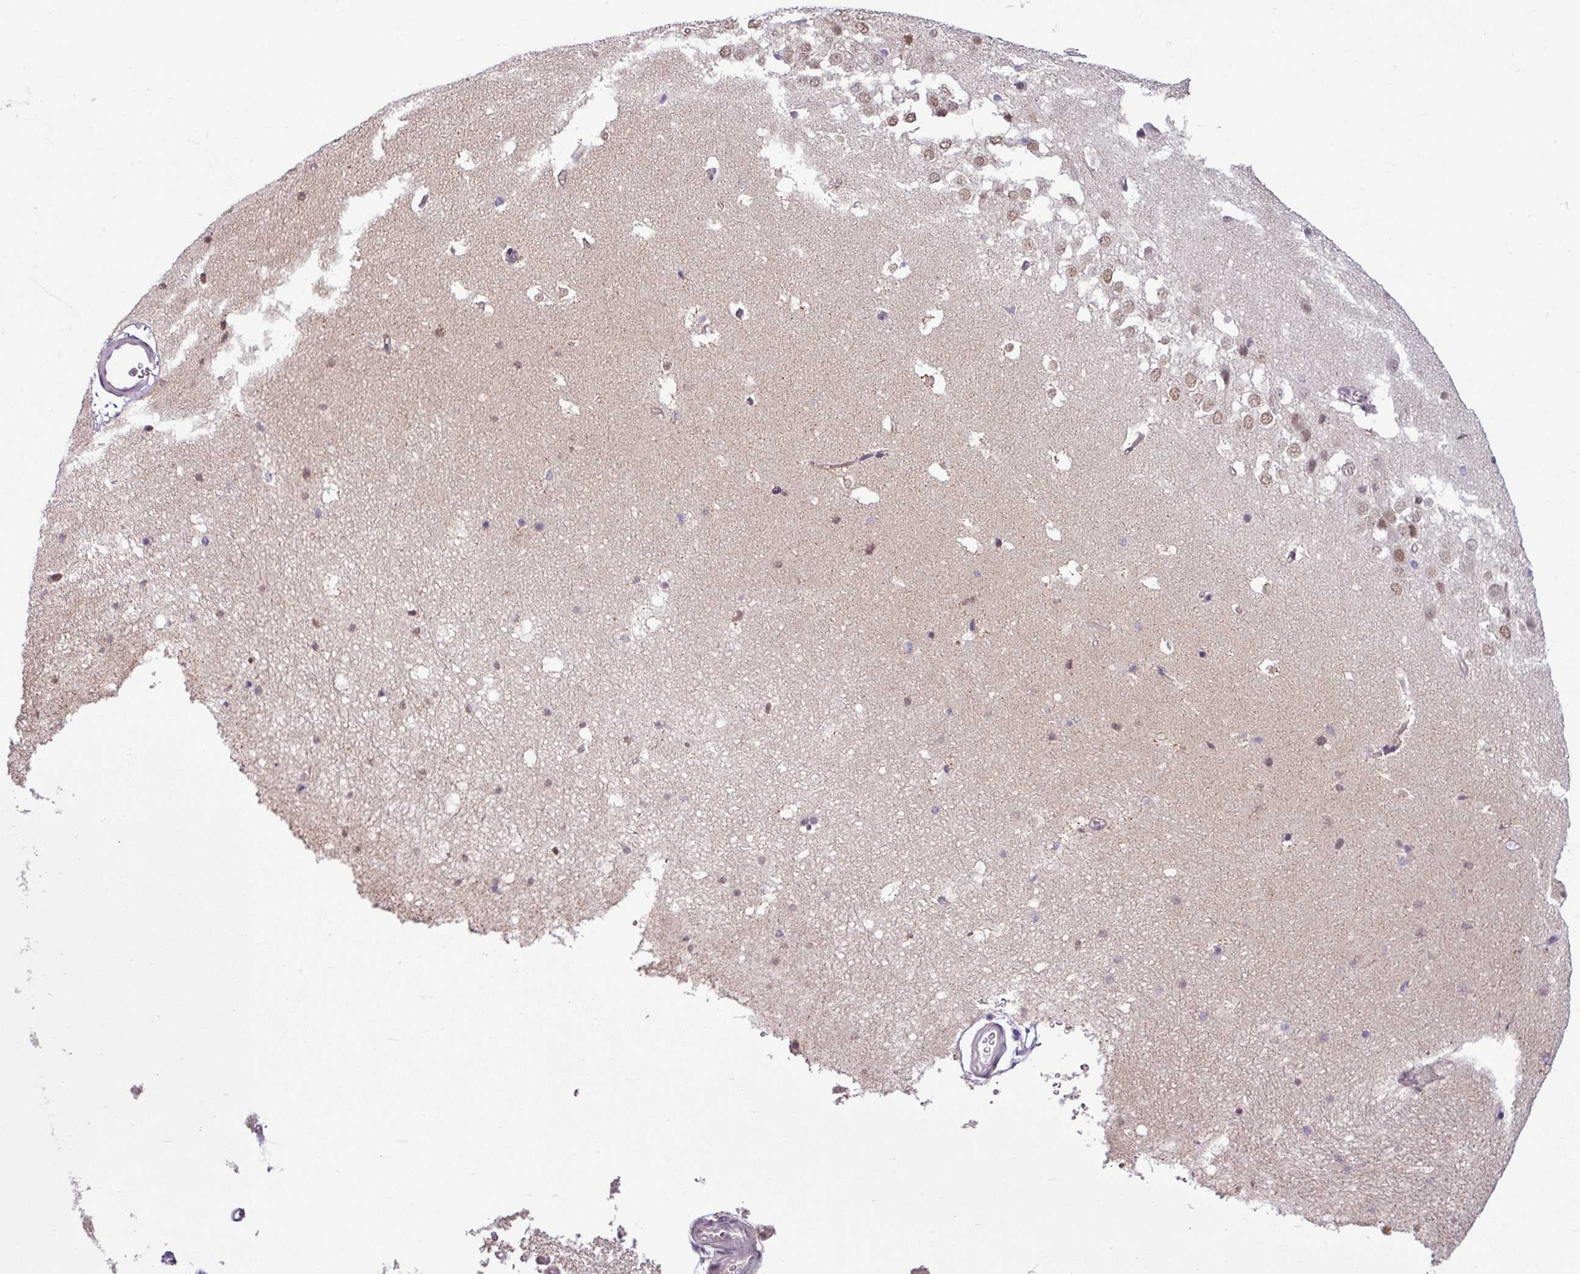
{"staining": {"intensity": "weak", "quantity": "<25%", "location": "nuclear"}, "tissue": "hippocampus", "cell_type": "Glial cells", "image_type": "normal", "snomed": [{"axis": "morphology", "description": "Normal tissue, NOS"}, {"axis": "topography", "description": "Hippocampus"}], "caption": "This is a photomicrograph of immunohistochemistry staining of unremarkable hippocampus, which shows no positivity in glial cells. The staining is performed using DAB brown chromogen with nuclei counter-stained in using hematoxylin.", "gene": "GPT2", "patient": {"sex": "male", "age": 37}}